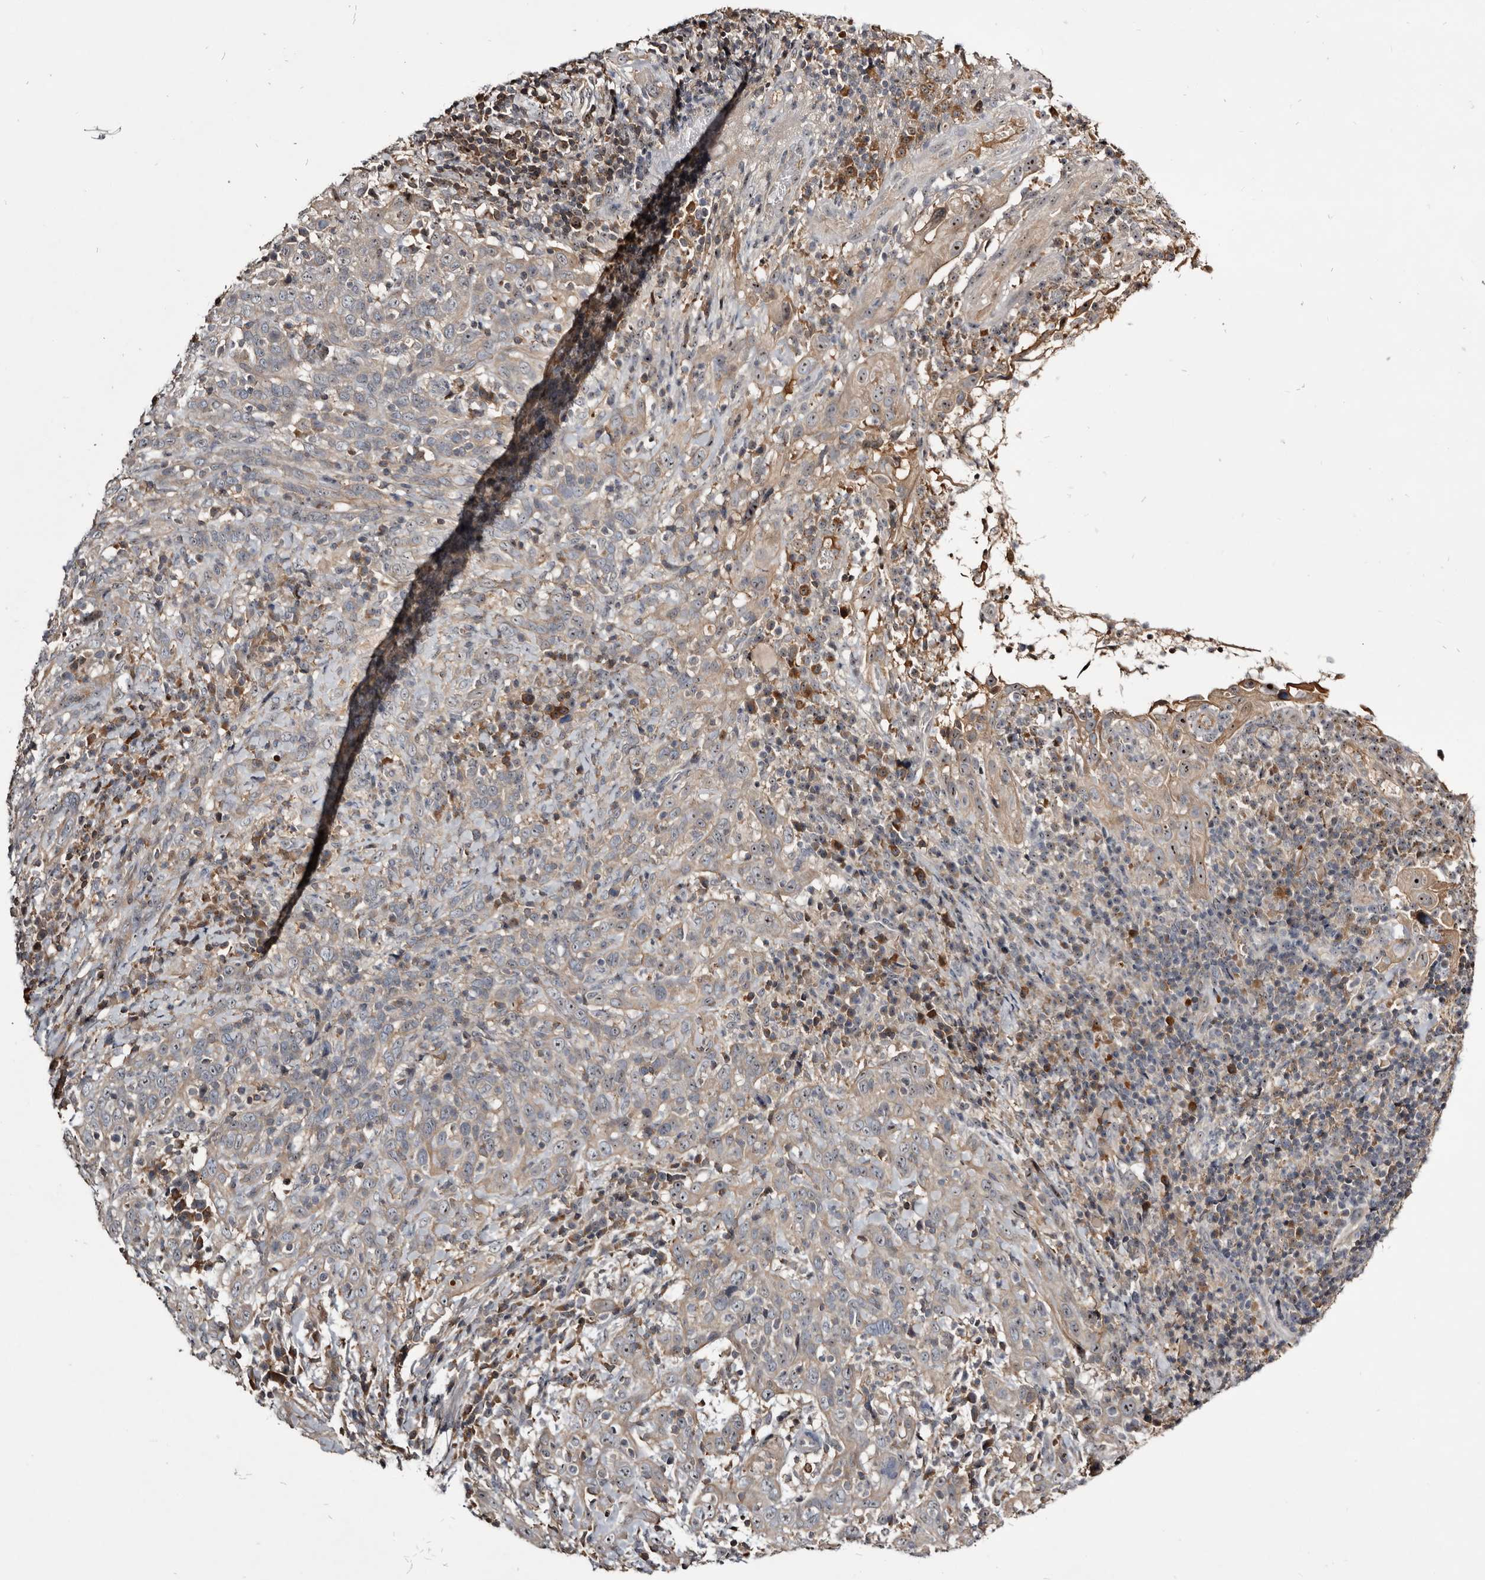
{"staining": {"intensity": "weak", "quantity": "25%-75%", "location": "cytoplasmic/membranous,nuclear"}, "tissue": "cervical cancer", "cell_type": "Tumor cells", "image_type": "cancer", "snomed": [{"axis": "morphology", "description": "Squamous cell carcinoma, NOS"}, {"axis": "topography", "description": "Cervix"}], "caption": "An immunohistochemistry (IHC) micrograph of neoplastic tissue is shown. Protein staining in brown shows weak cytoplasmic/membranous and nuclear positivity in cervical cancer (squamous cell carcinoma) within tumor cells.", "gene": "TTC39A", "patient": {"sex": "female", "age": 46}}